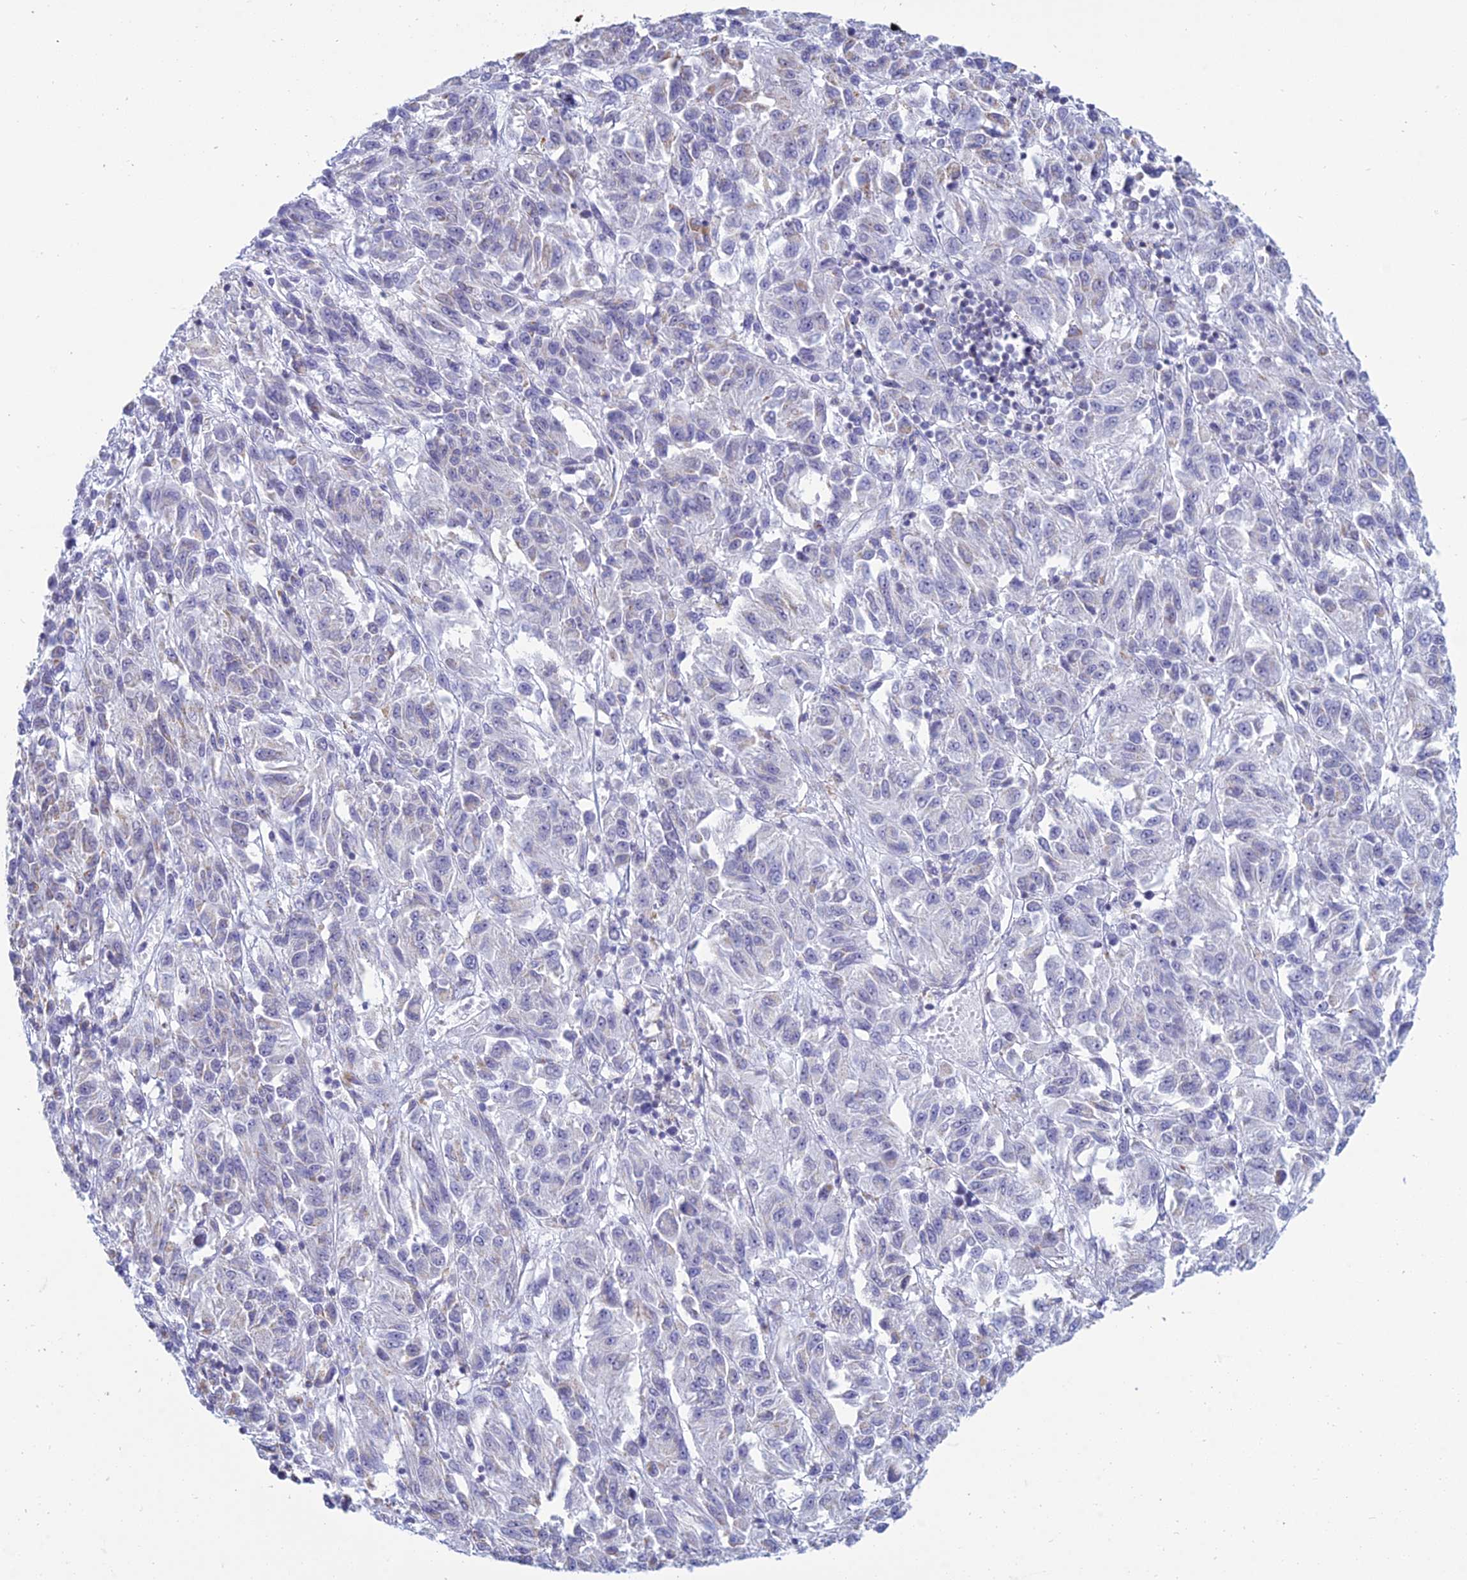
{"staining": {"intensity": "negative", "quantity": "none", "location": "none"}, "tissue": "melanoma", "cell_type": "Tumor cells", "image_type": "cancer", "snomed": [{"axis": "morphology", "description": "Malignant melanoma, Metastatic site"}, {"axis": "topography", "description": "Lung"}], "caption": "This is an immunohistochemistry (IHC) image of human malignant melanoma (metastatic site). There is no expression in tumor cells.", "gene": "KLF14", "patient": {"sex": "male", "age": 64}}